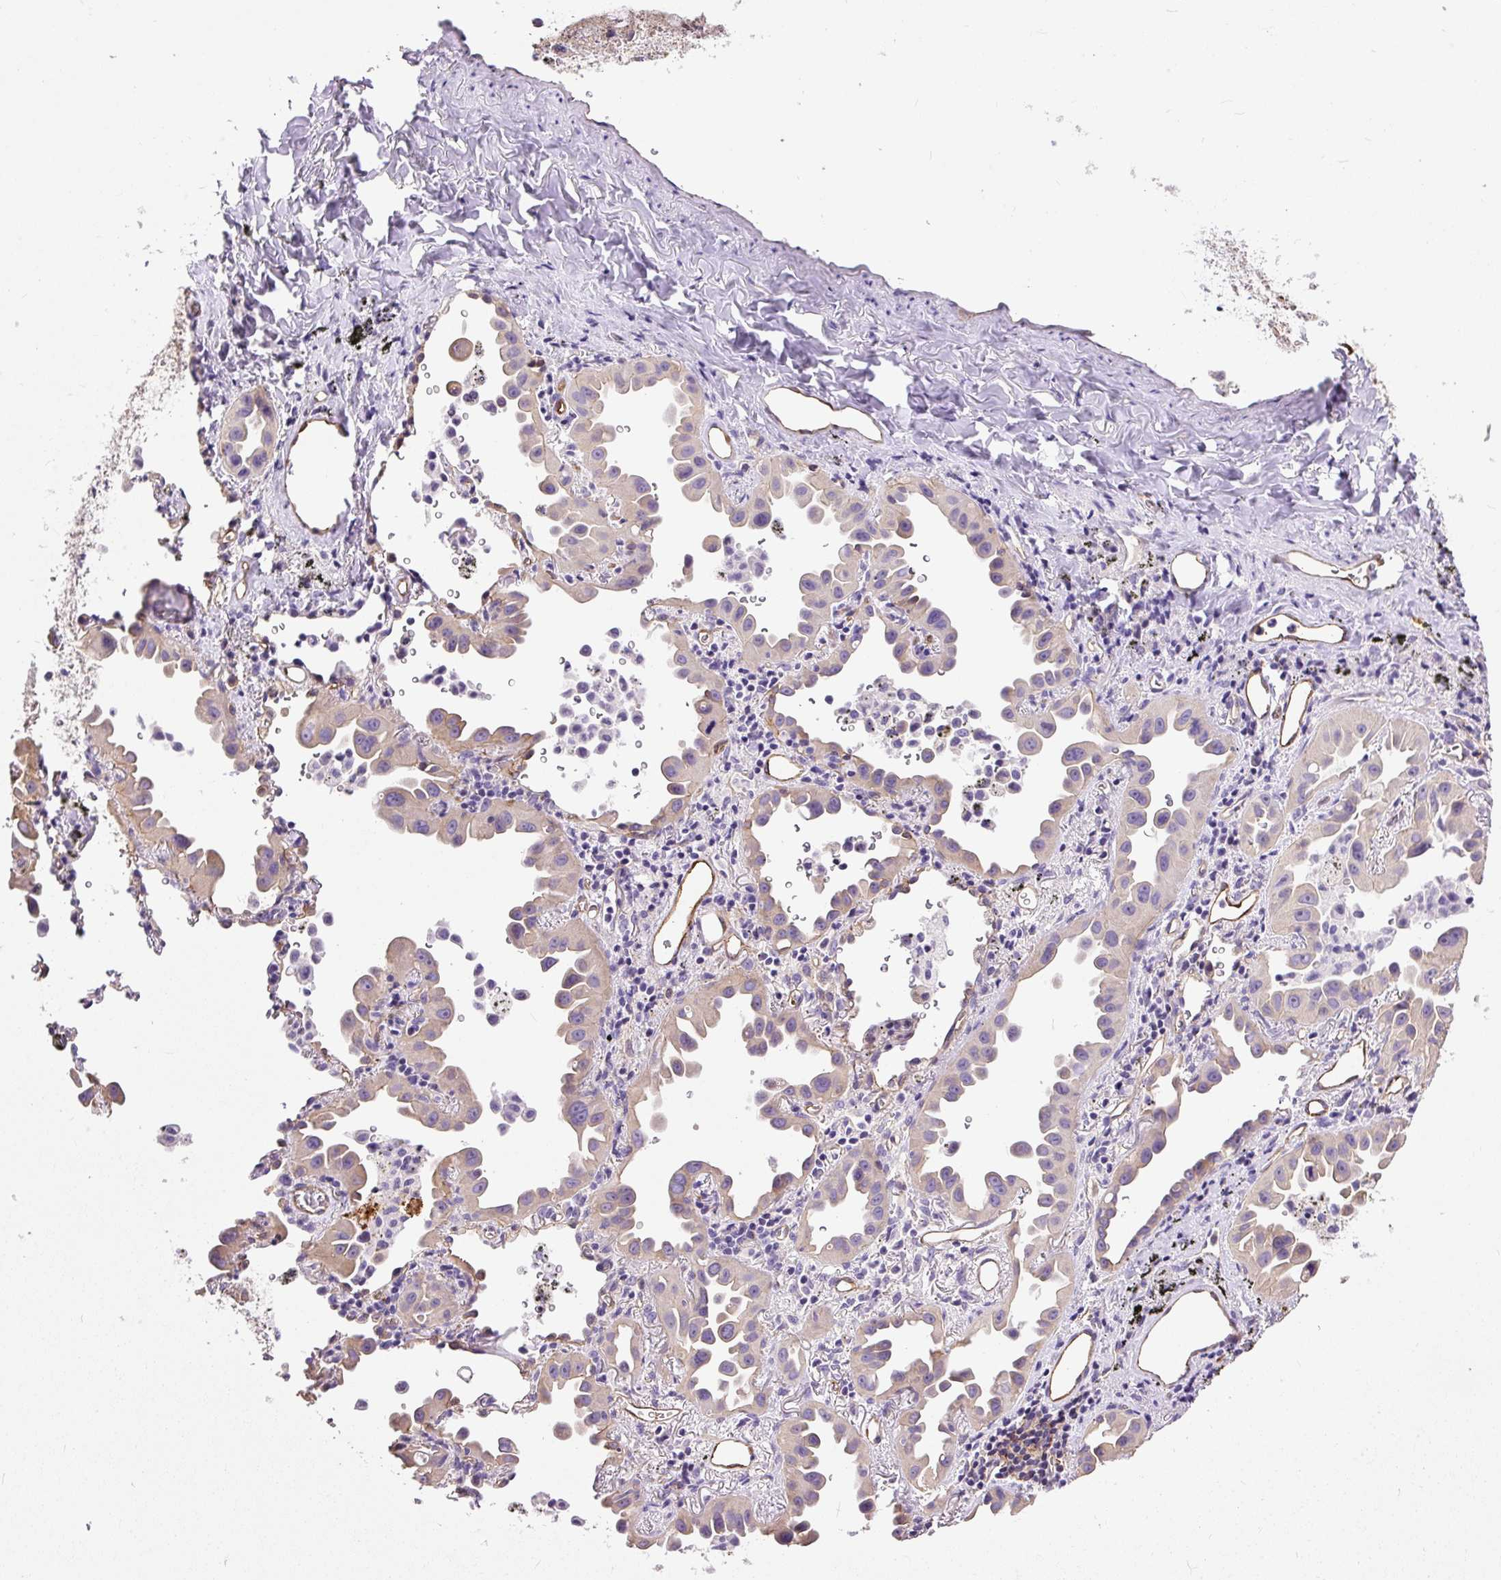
{"staining": {"intensity": "weak", "quantity": "25%-75%", "location": "cytoplasmic/membranous"}, "tissue": "lung cancer", "cell_type": "Tumor cells", "image_type": "cancer", "snomed": [{"axis": "morphology", "description": "Adenocarcinoma, NOS"}, {"axis": "topography", "description": "Lung"}], "caption": "This image shows IHC staining of lung cancer (adenocarcinoma), with low weak cytoplasmic/membranous expression in approximately 25%-75% of tumor cells.", "gene": "MAGEB16", "patient": {"sex": "male", "age": 68}}